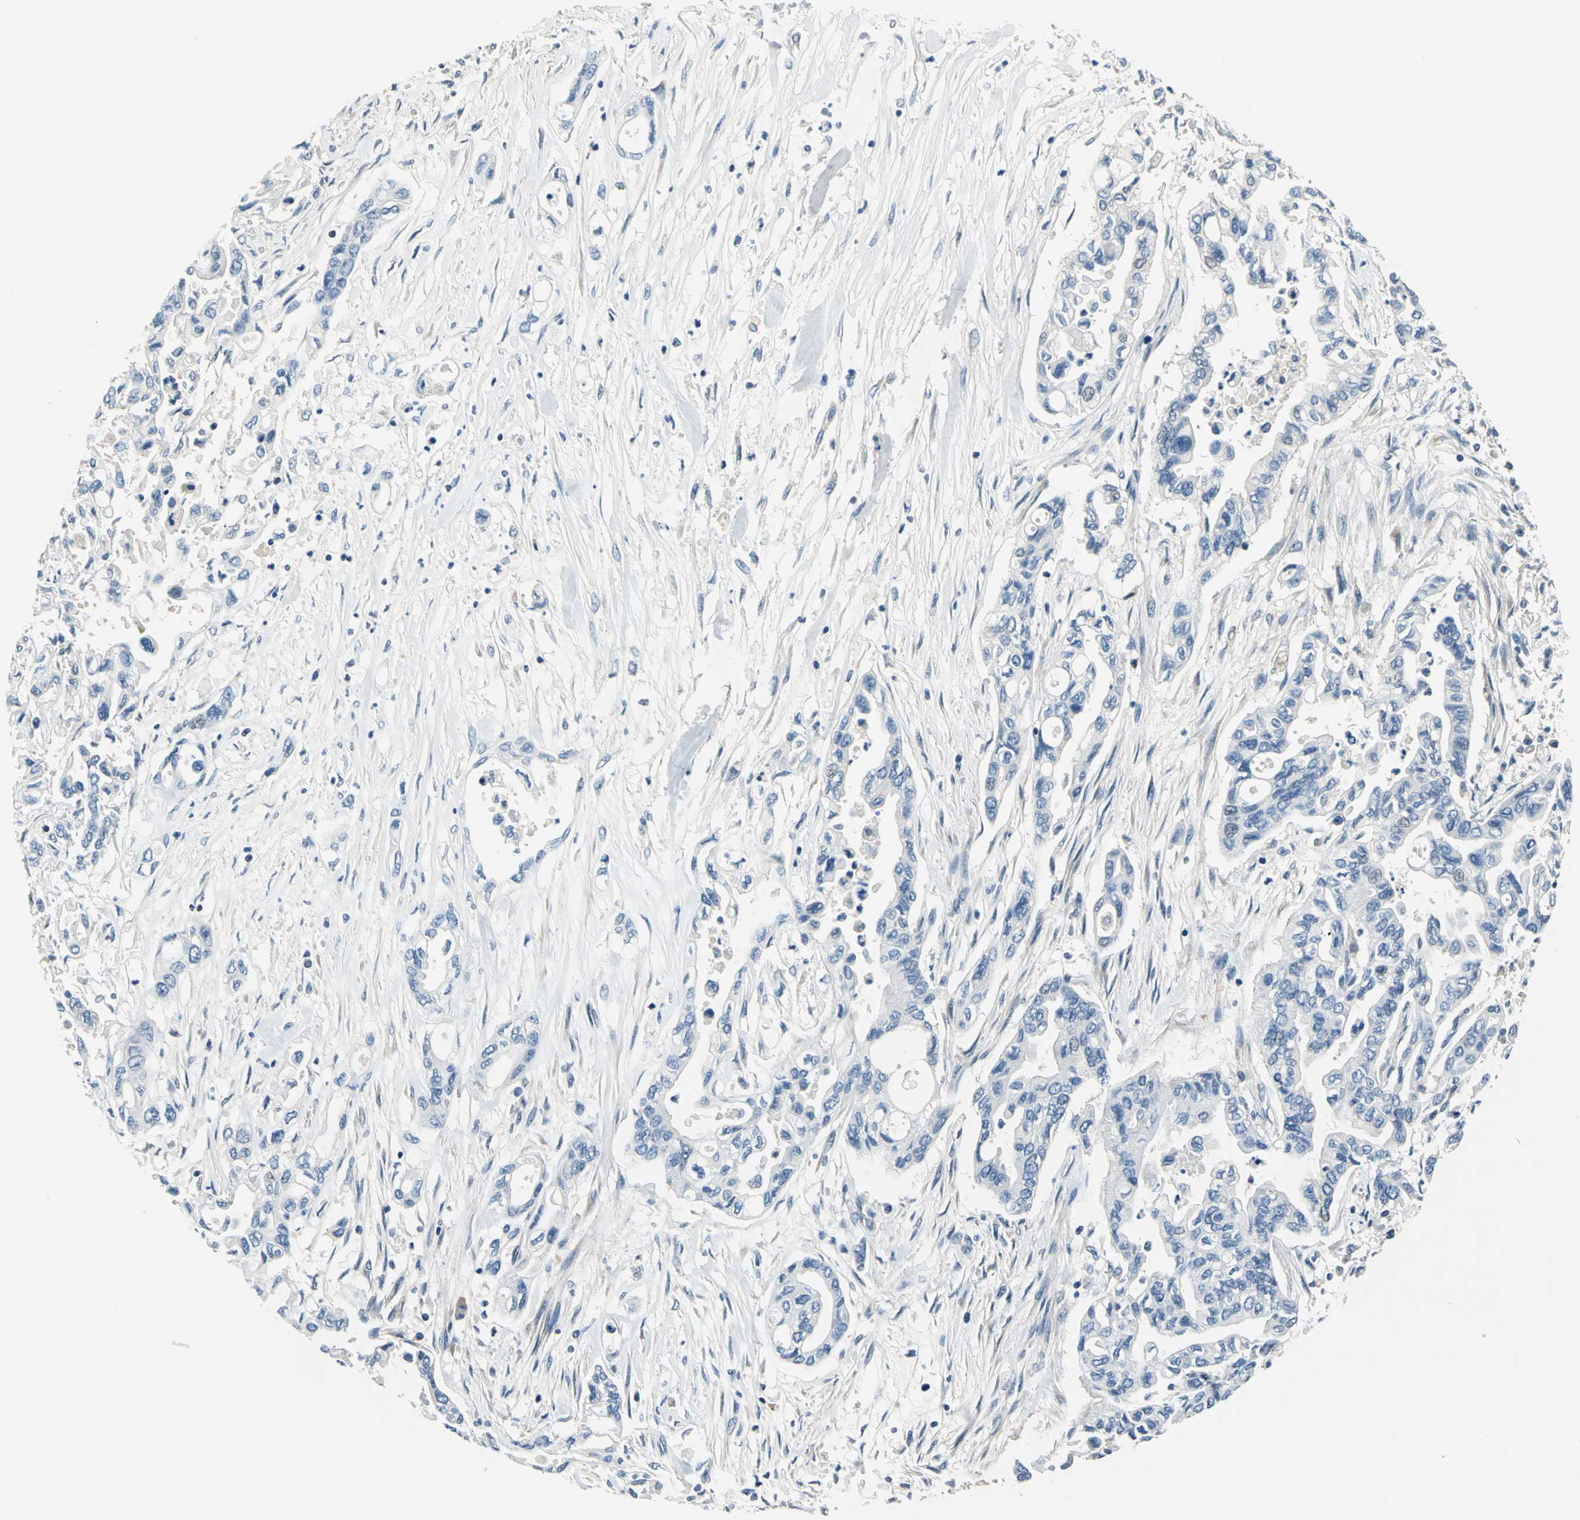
{"staining": {"intensity": "negative", "quantity": "none", "location": "none"}, "tissue": "pancreatic cancer", "cell_type": "Tumor cells", "image_type": "cancer", "snomed": [{"axis": "morphology", "description": "Adenocarcinoma, NOS"}, {"axis": "topography", "description": "Pancreas"}], "caption": "IHC photomicrograph of human pancreatic adenocarcinoma stained for a protein (brown), which exhibits no staining in tumor cells. (Stains: DAB (3,3'-diaminobenzidine) immunohistochemistry (IHC) with hematoxylin counter stain, Microscopy: brightfield microscopy at high magnification).", "gene": "DDX3Y", "patient": {"sex": "female", "age": 57}}